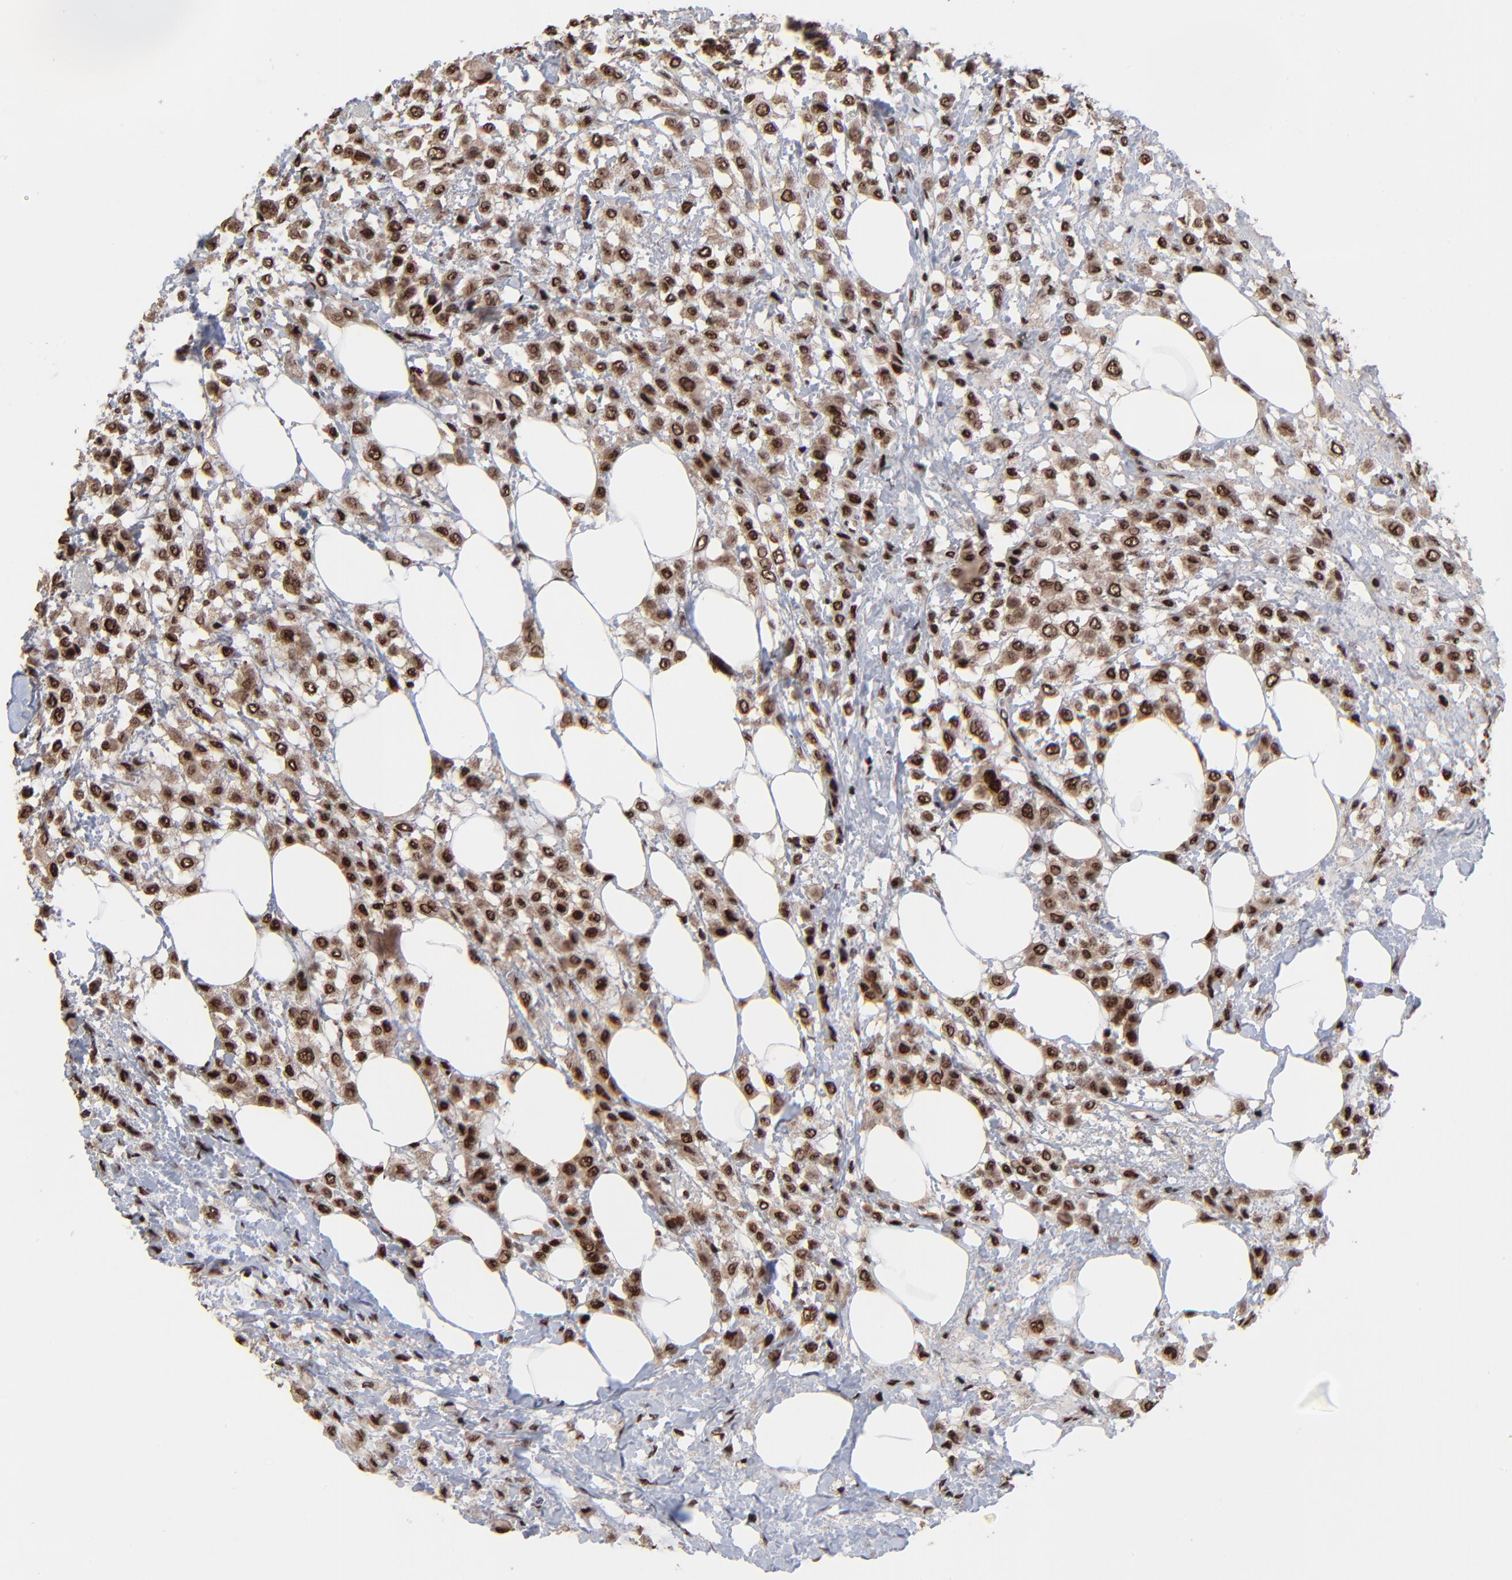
{"staining": {"intensity": "strong", "quantity": ">75%", "location": "nuclear"}, "tissue": "breast cancer", "cell_type": "Tumor cells", "image_type": "cancer", "snomed": [{"axis": "morphology", "description": "Lobular carcinoma"}, {"axis": "topography", "description": "Breast"}], "caption": "Breast cancer (lobular carcinoma) stained with IHC reveals strong nuclear positivity in about >75% of tumor cells.", "gene": "RBM22", "patient": {"sex": "female", "age": 85}}